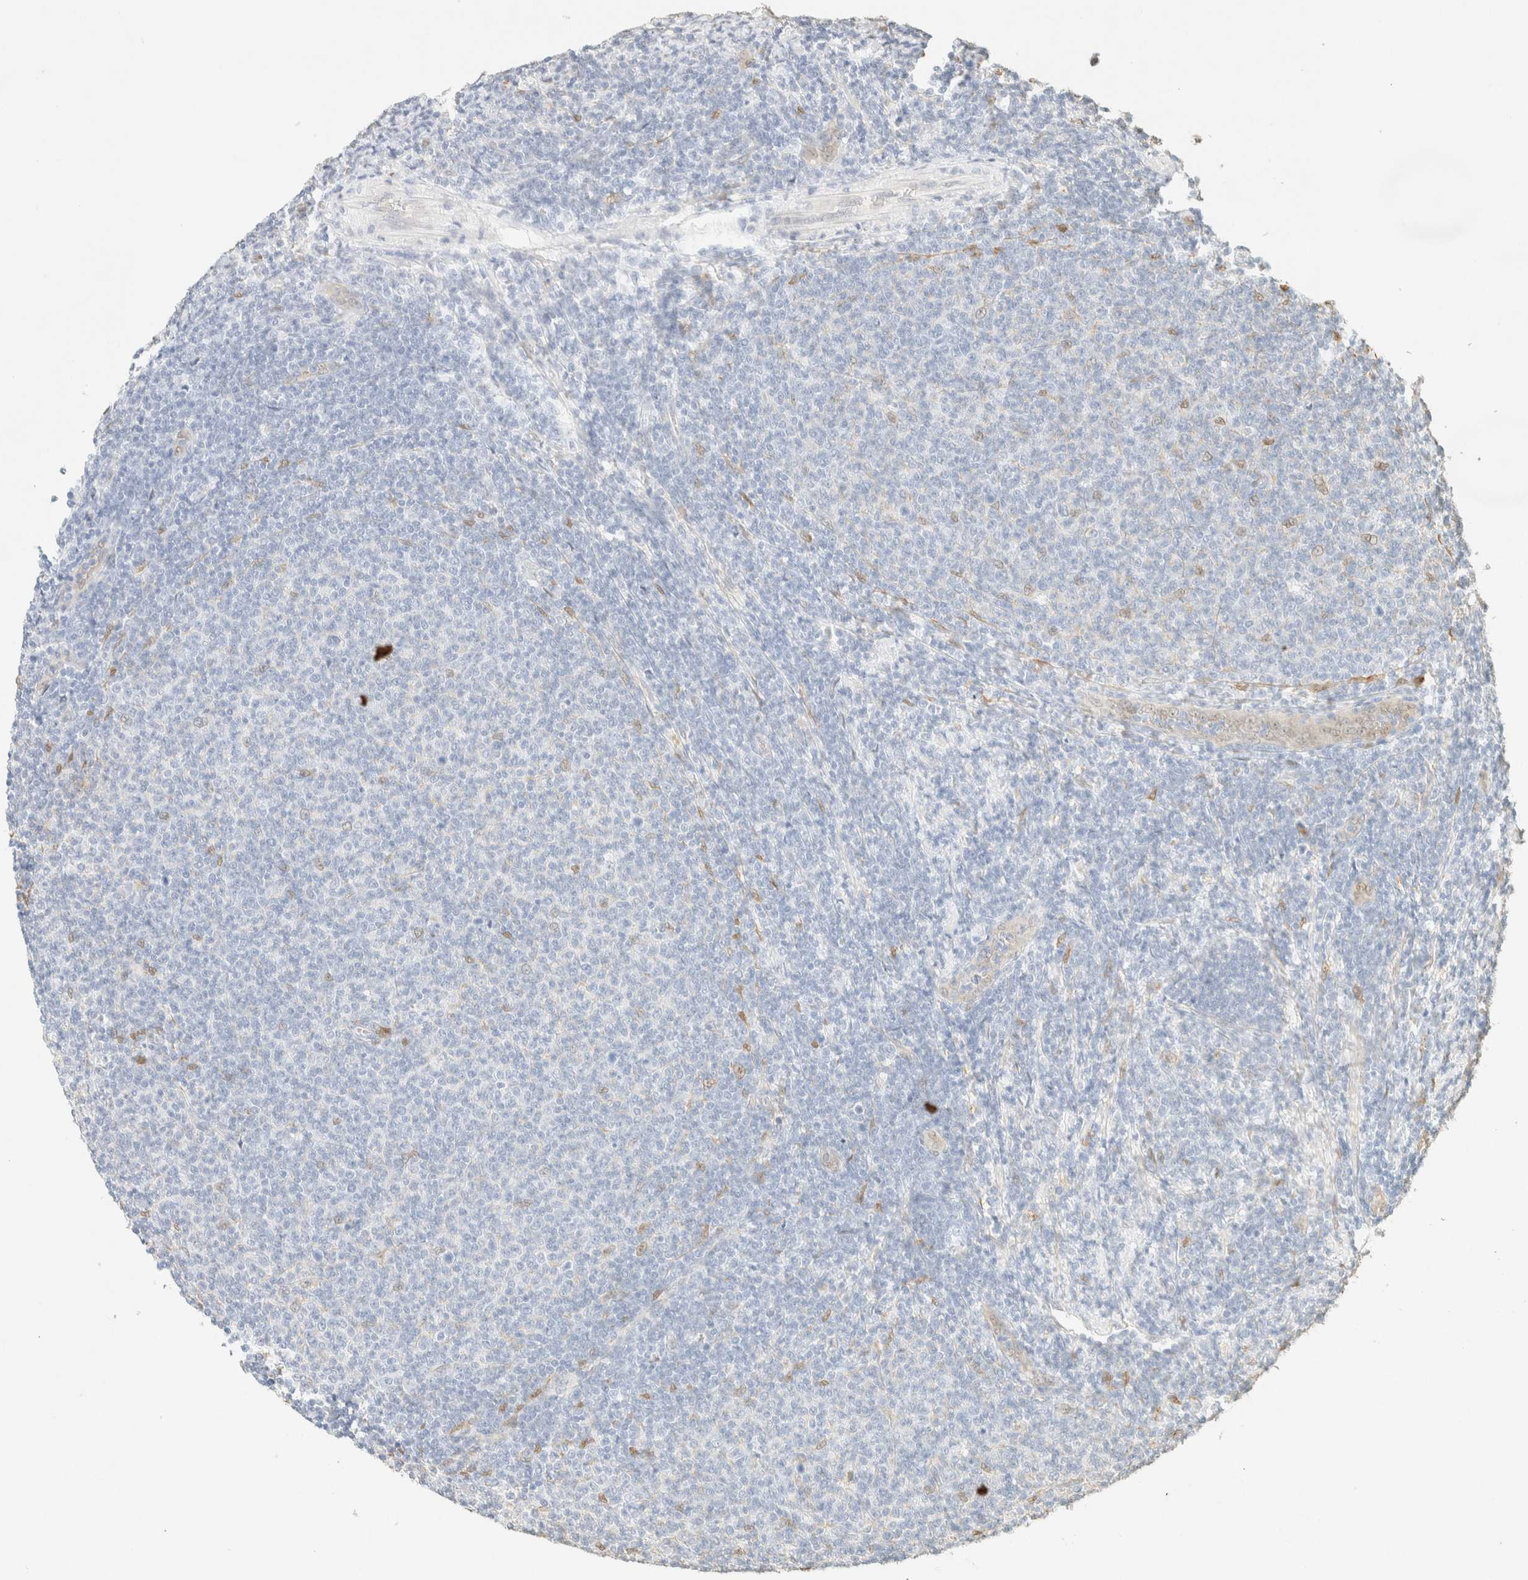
{"staining": {"intensity": "negative", "quantity": "none", "location": "none"}, "tissue": "lymphoma", "cell_type": "Tumor cells", "image_type": "cancer", "snomed": [{"axis": "morphology", "description": "Malignant lymphoma, non-Hodgkin's type, Low grade"}, {"axis": "topography", "description": "Lymph node"}], "caption": "IHC of lymphoma displays no positivity in tumor cells.", "gene": "S100A13", "patient": {"sex": "male", "age": 66}}